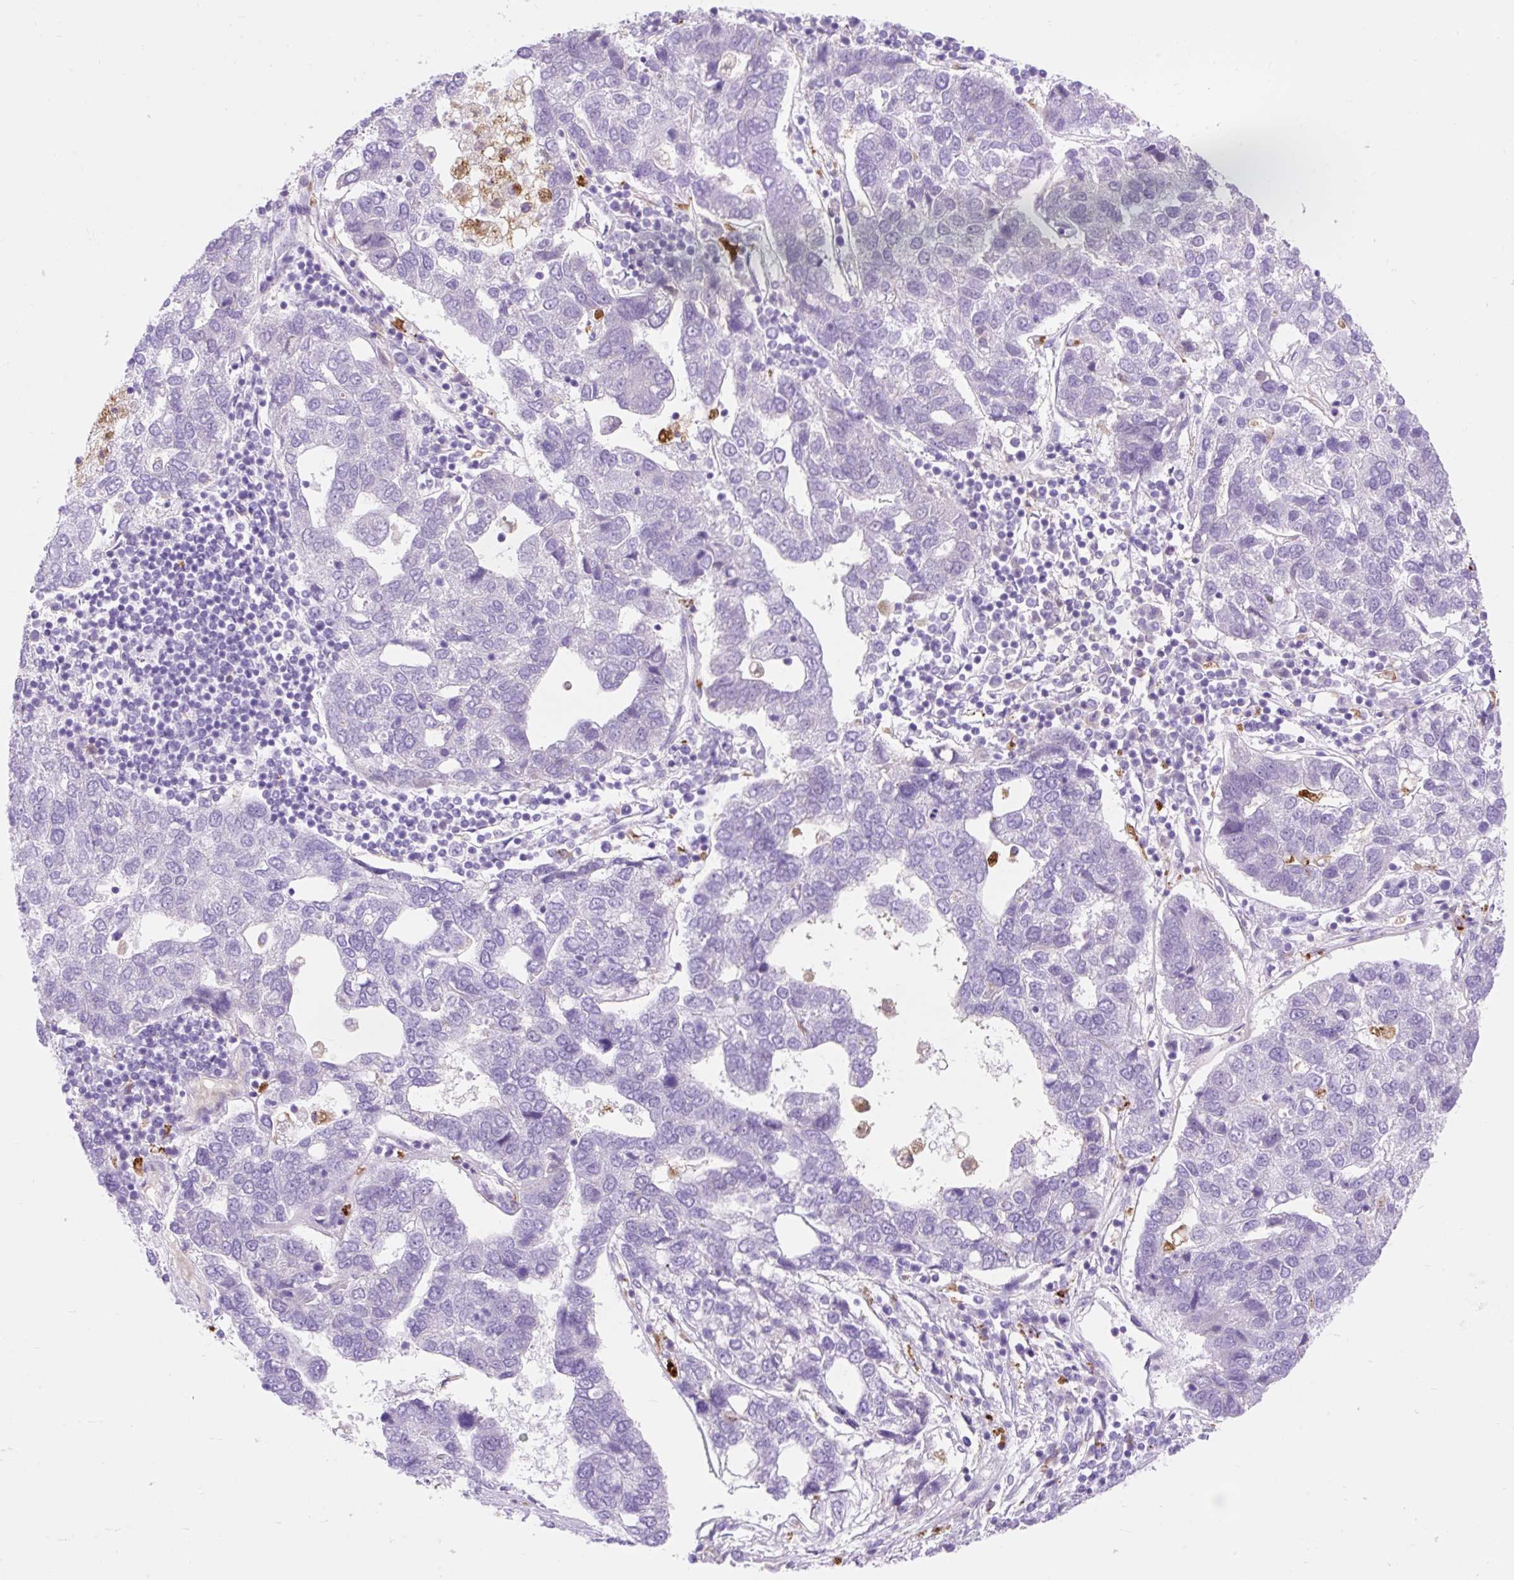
{"staining": {"intensity": "negative", "quantity": "none", "location": "none"}, "tissue": "pancreatic cancer", "cell_type": "Tumor cells", "image_type": "cancer", "snomed": [{"axis": "morphology", "description": "Adenocarcinoma, NOS"}, {"axis": "topography", "description": "Pancreas"}], "caption": "Immunohistochemical staining of pancreatic adenocarcinoma shows no significant expression in tumor cells.", "gene": "HEXB", "patient": {"sex": "female", "age": 61}}